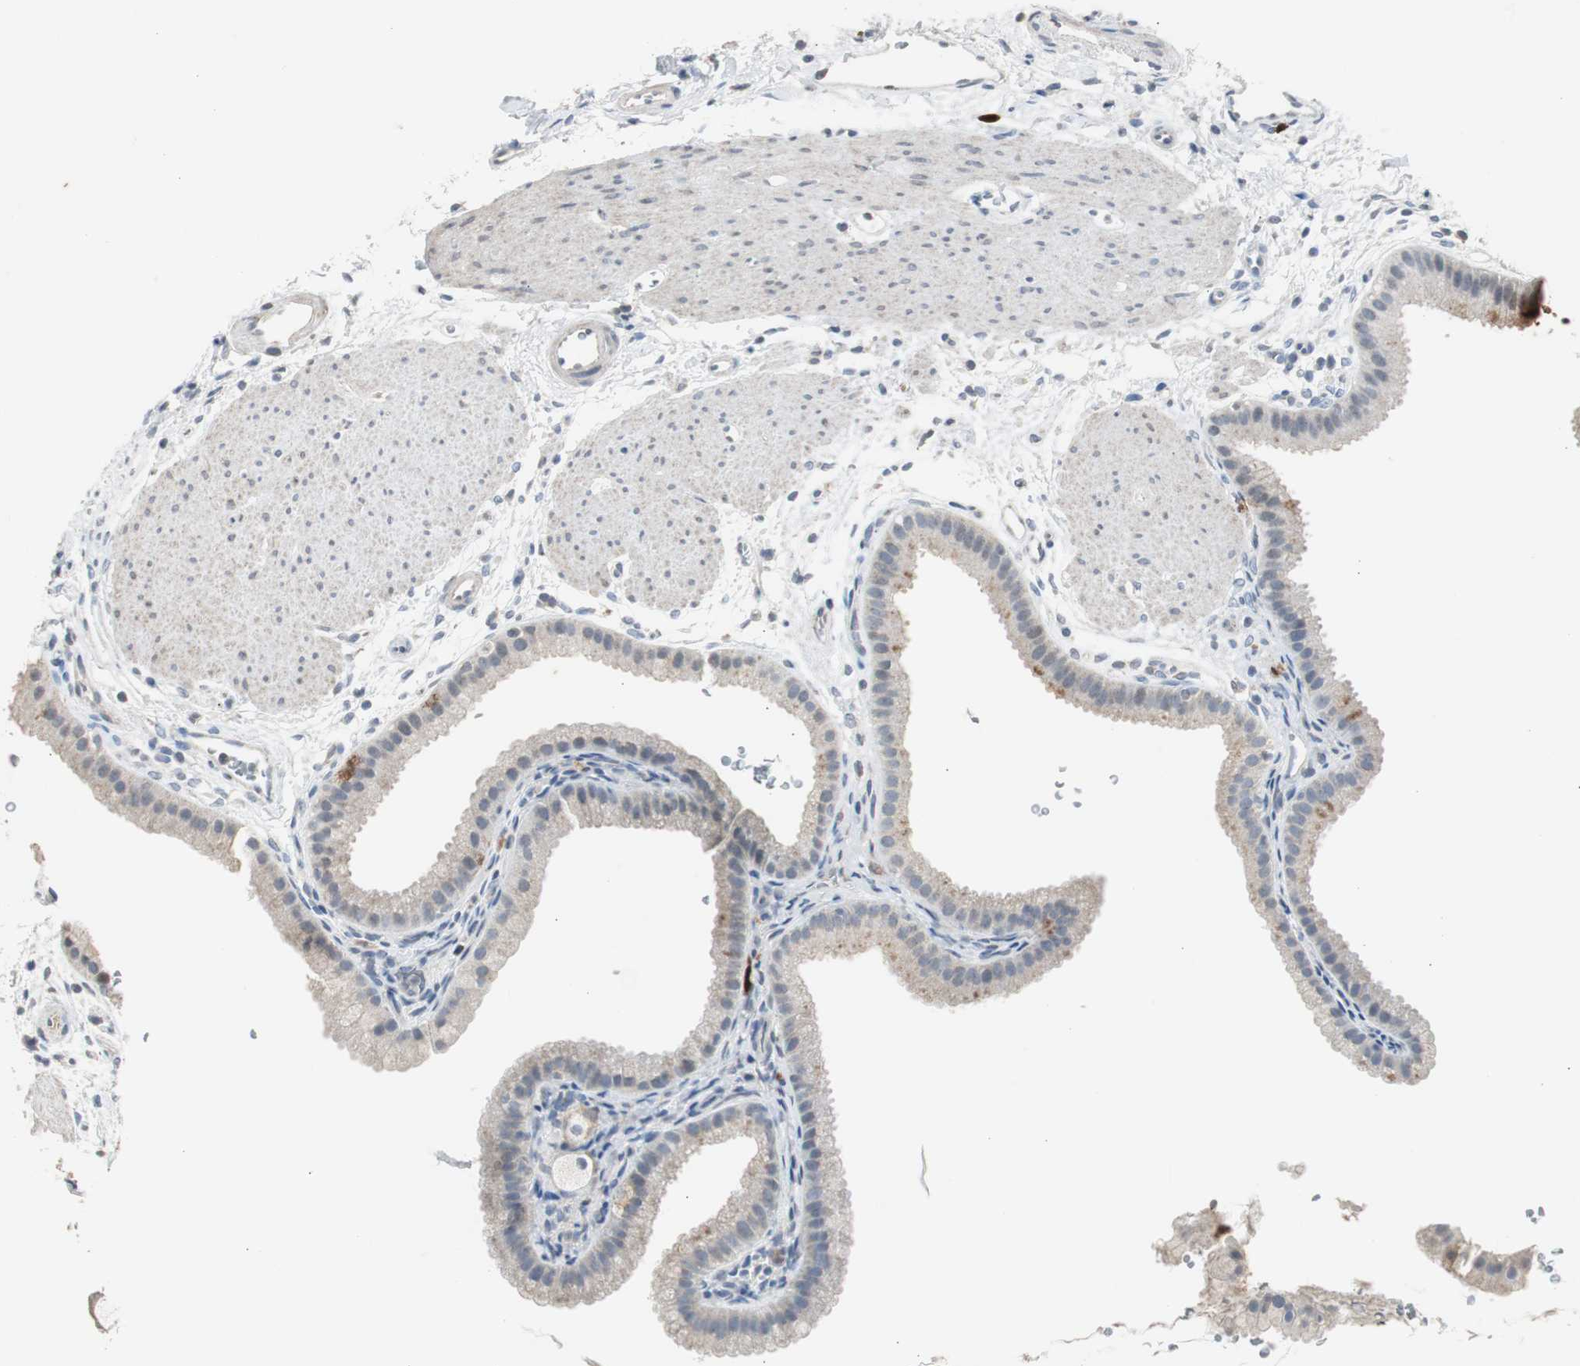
{"staining": {"intensity": "strong", "quantity": "<25%", "location": "nuclear"}, "tissue": "gallbladder", "cell_type": "Glandular cells", "image_type": "normal", "snomed": [{"axis": "morphology", "description": "Normal tissue, NOS"}, {"axis": "topography", "description": "Gallbladder"}], "caption": "Brown immunohistochemical staining in normal gallbladder reveals strong nuclear expression in approximately <25% of glandular cells.", "gene": "TK1", "patient": {"sex": "female", "age": 64}}